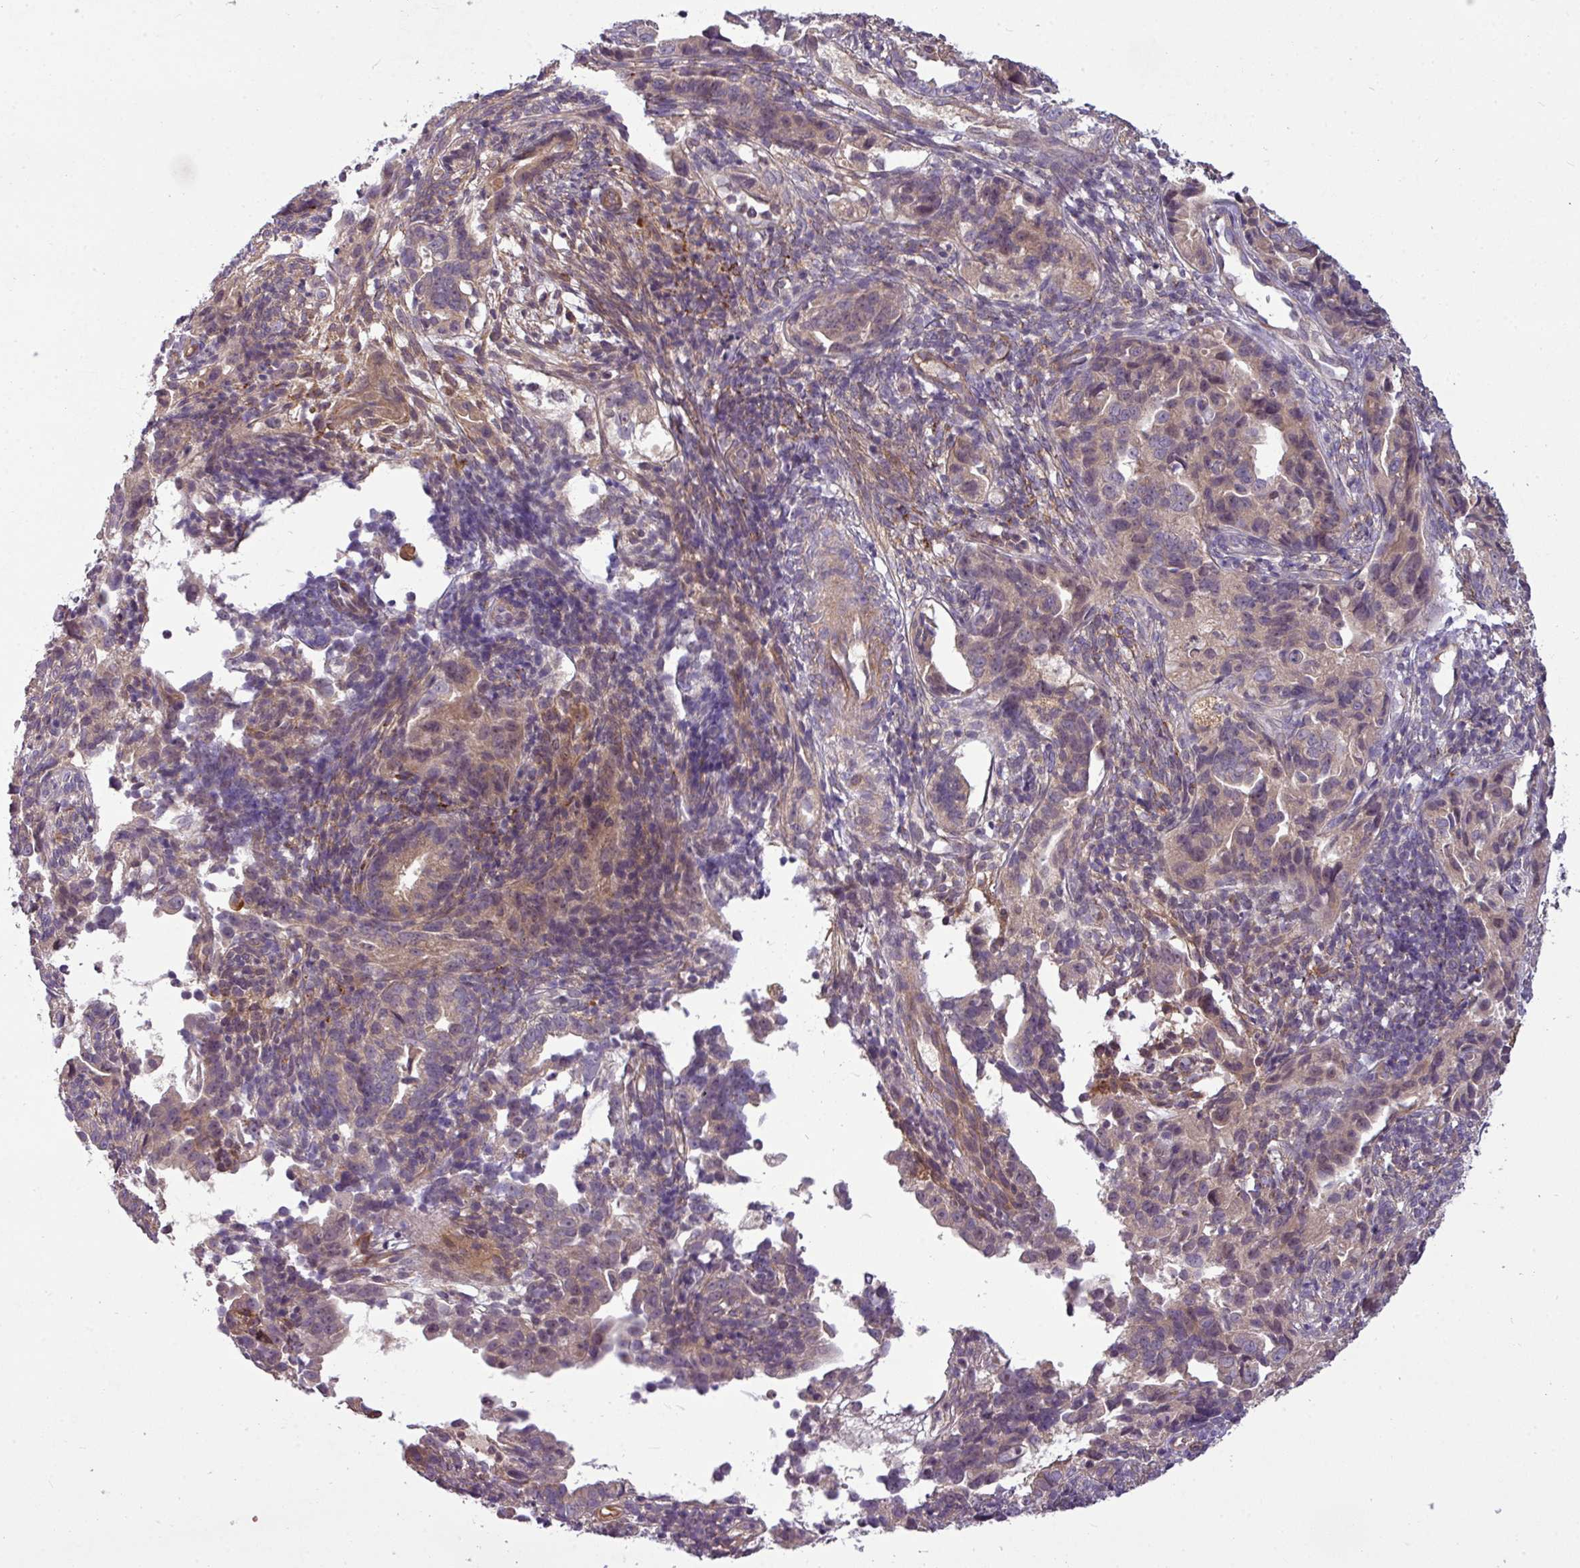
{"staining": {"intensity": "weak", "quantity": "25%-75%", "location": "cytoplasmic/membranous"}, "tissue": "endometrial cancer", "cell_type": "Tumor cells", "image_type": "cancer", "snomed": [{"axis": "morphology", "description": "Adenocarcinoma, NOS"}, {"axis": "topography", "description": "Endometrium"}], "caption": "Brown immunohistochemical staining in adenocarcinoma (endometrial) demonstrates weak cytoplasmic/membranous expression in approximately 25%-75% of tumor cells. The staining is performed using DAB (3,3'-diaminobenzidine) brown chromogen to label protein expression. The nuclei are counter-stained blue using hematoxylin.", "gene": "ZNF35", "patient": {"sex": "female", "age": 57}}